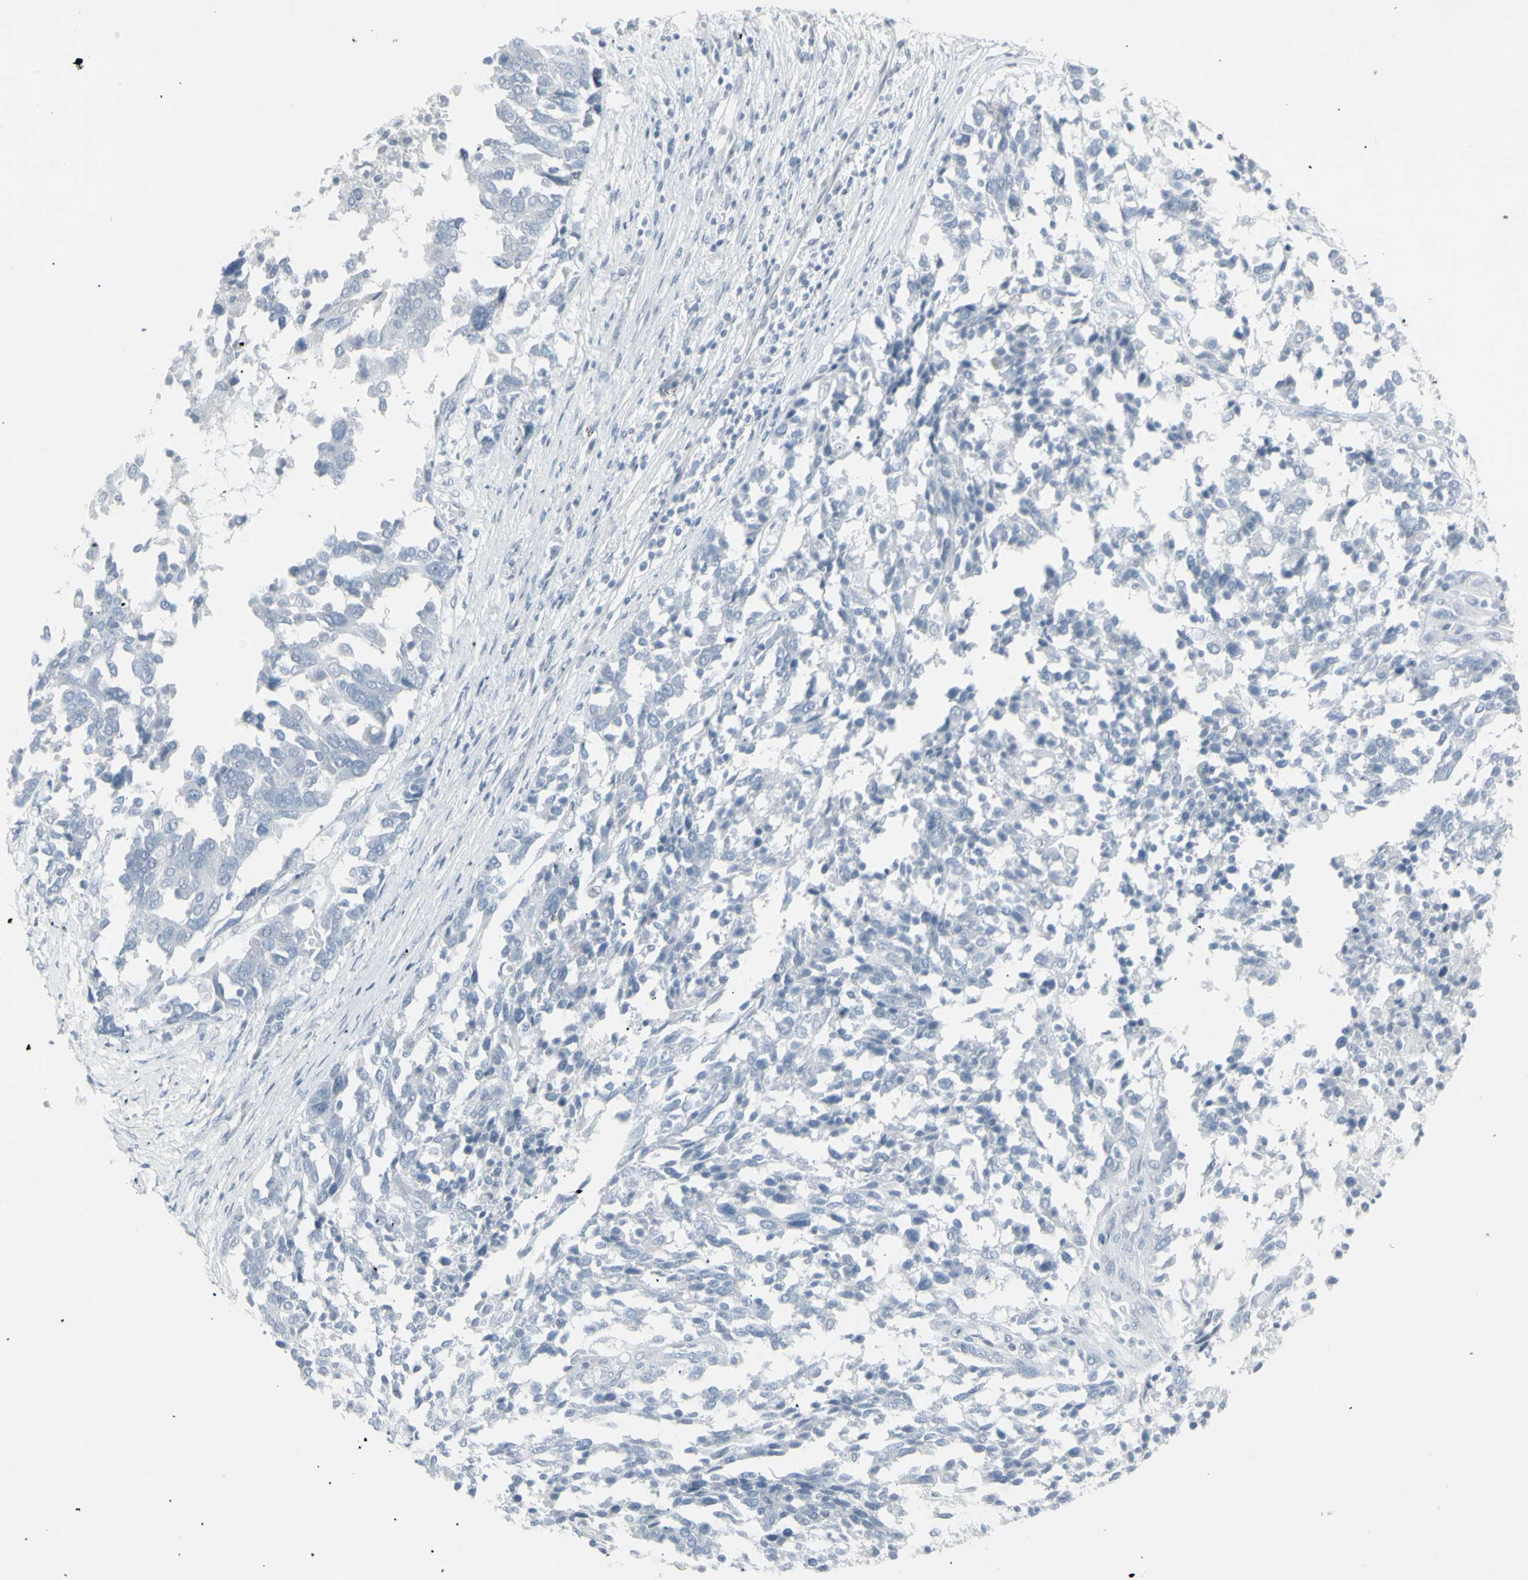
{"staining": {"intensity": "negative", "quantity": "none", "location": "none"}, "tissue": "ovarian cancer", "cell_type": "Tumor cells", "image_type": "cancer", "snomed": [{"axis": "morphology", "description": "Cystadenocarcinoma, serous, NOS"}, {"axis": "topography", "description": "Ovary"}], "caption": "Ovarian serous cystadenocarcinoma stained for a protein using IHC displays no staining tumor cells.", "gene": "YBX2", "patient": {"sex": "female", "age": 44}}